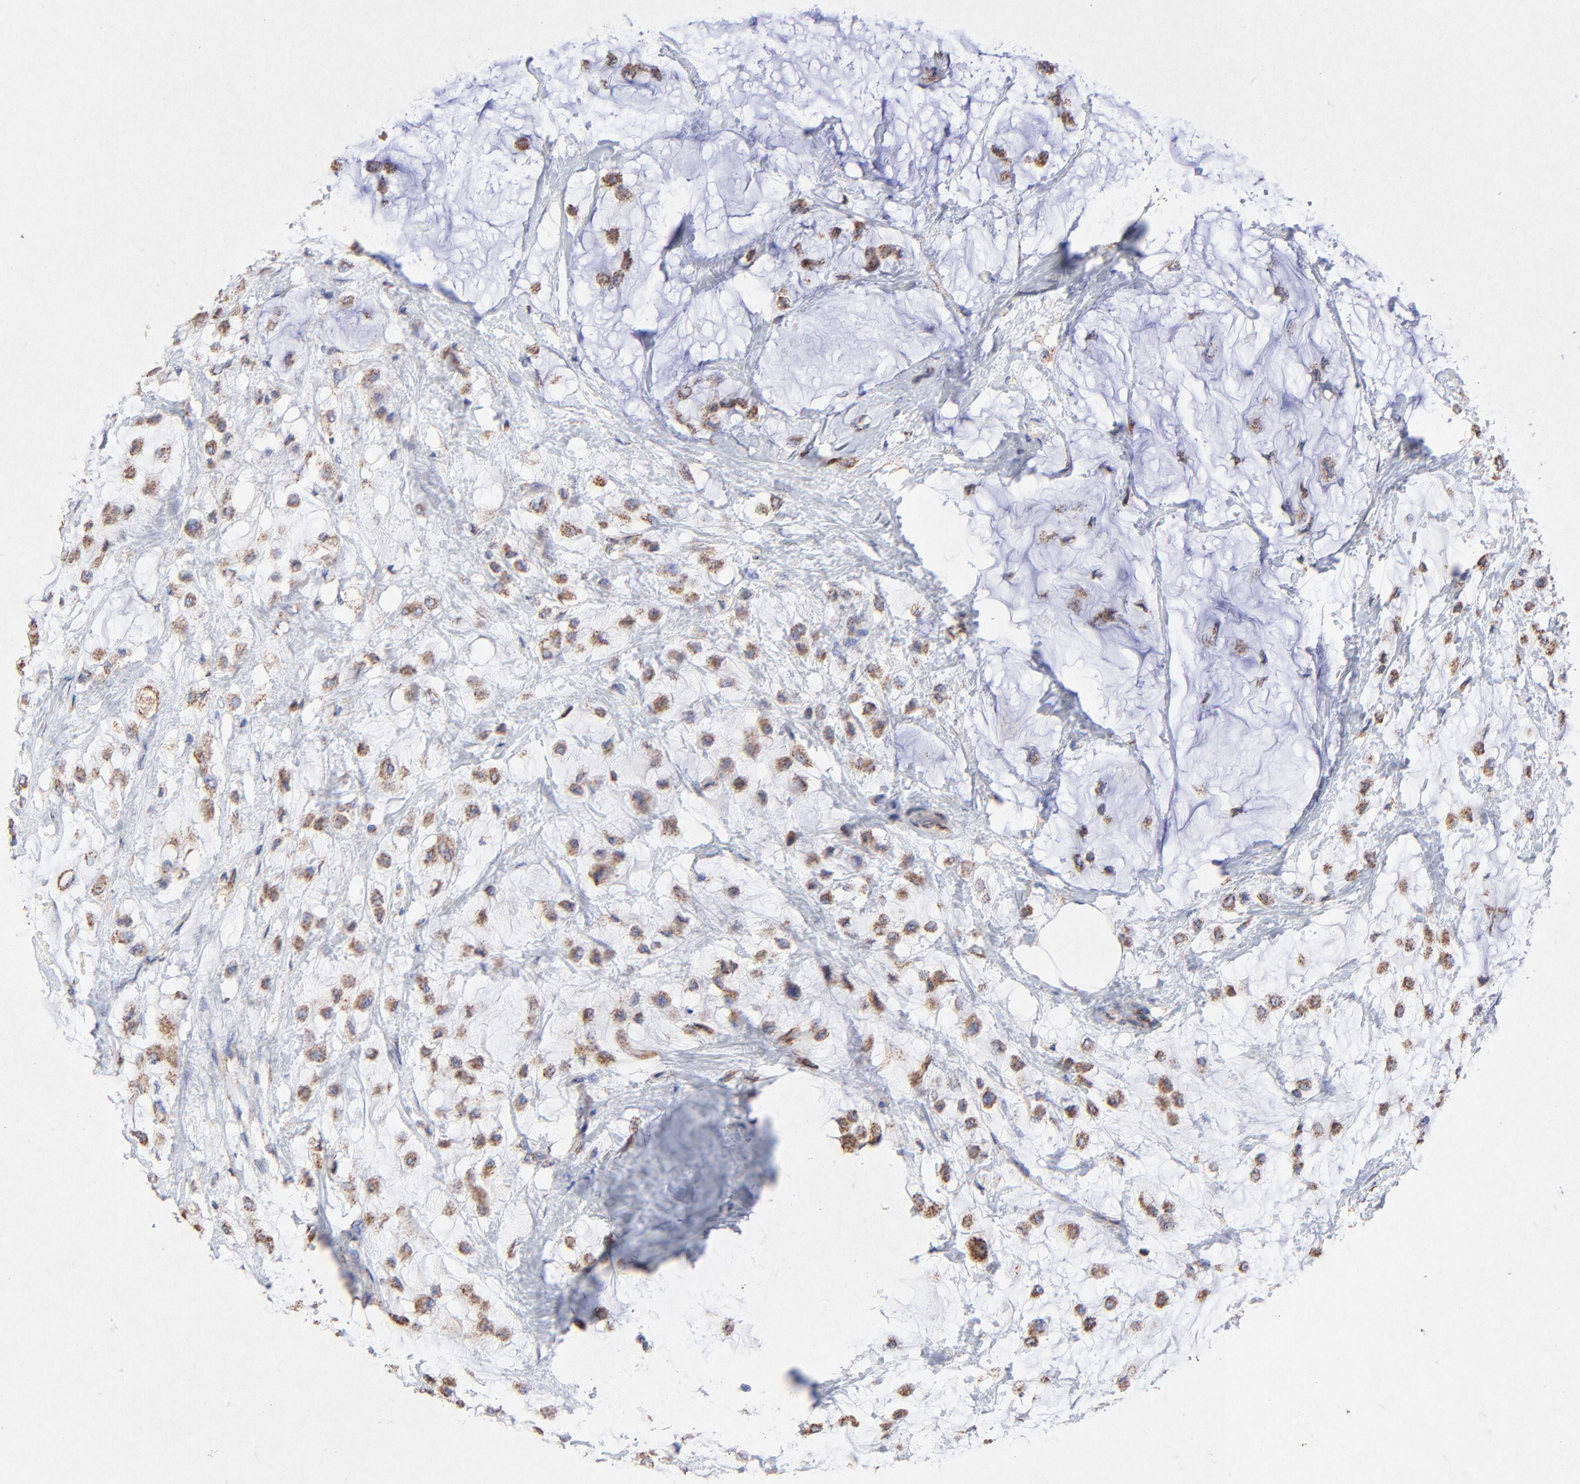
{"staining": {"intensity": "moderate", "quantity": ">75%", "location": "cytoplasmic/membranous"}, "tissue": "breast cancer", "cell_type": "Tumor cells", "image_type": "cancer", "snomed": [{"axis": "morphology", "description": "Lobular carcinoma"}, {"axis": "topography", "description": "Breast"}], "caption": "Tumor cells exhibit medium levels of moderate cytoplasmic/membranous expression in about >75% of cells in human breast lobular carcinoma.", "gene": "SSBP1", "patient": {"sex": "female", "age": 85}}